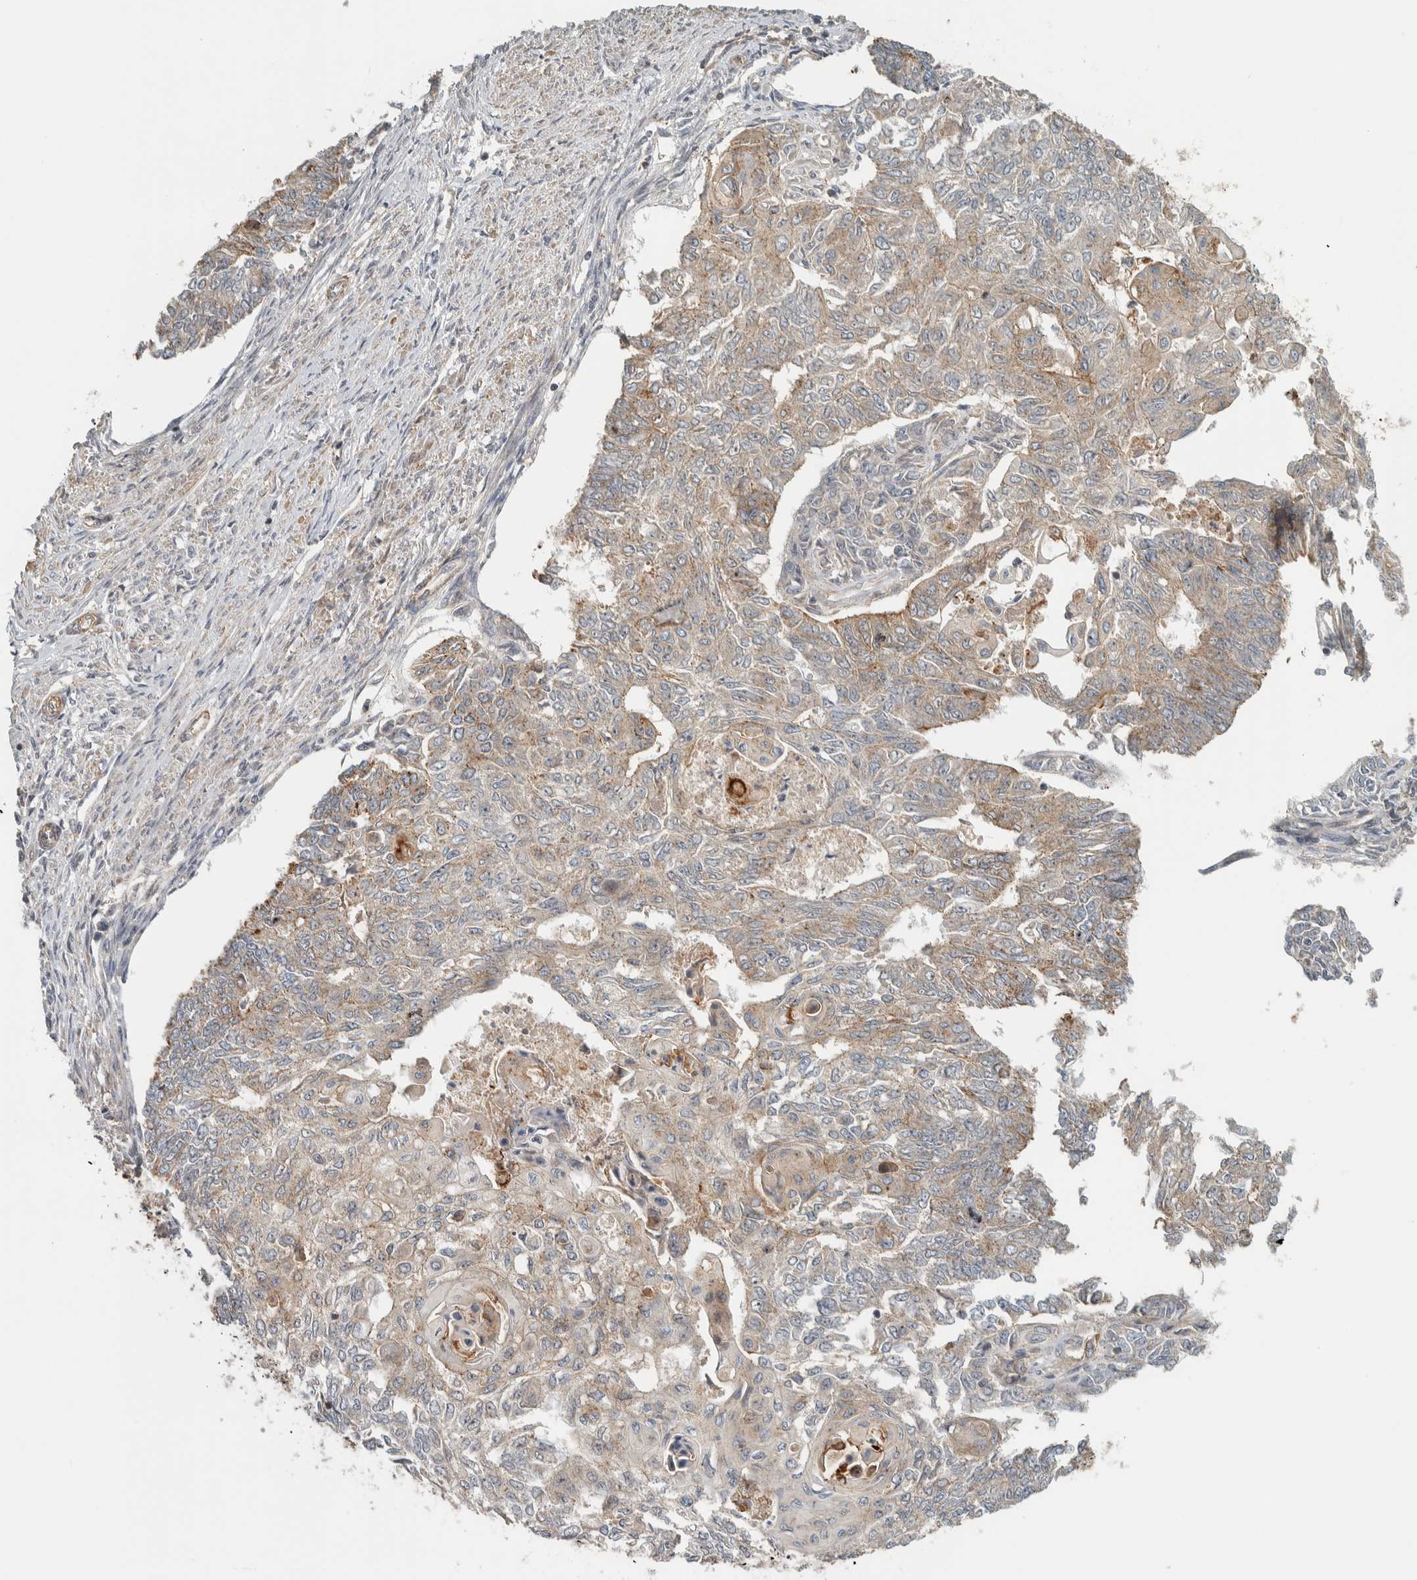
{"staining": {"intensity": "weak", "quantity": "25%-75%", "location": "cytoplasmic/membranous"}, "tissue": "endometrial cancer", "cell_type": "Tumor cells", "image_type": "cancer", "snomed": [{"axis": "morphology", "description": "Adenocarcinoma, NOS"}, {"axis": "topography", "description": "Endometrium"}], "caption": "Immunohistochemistry of endometrial cancer demonstrates low levels of weak cytoplasmic/membranous expression in about 25%-75% of tumor cells. (DAB = brown stain, brightfield microscopy at high magnification).", "gene": "TBC1D31", "patient": {"sex": "female", "age": 32}}